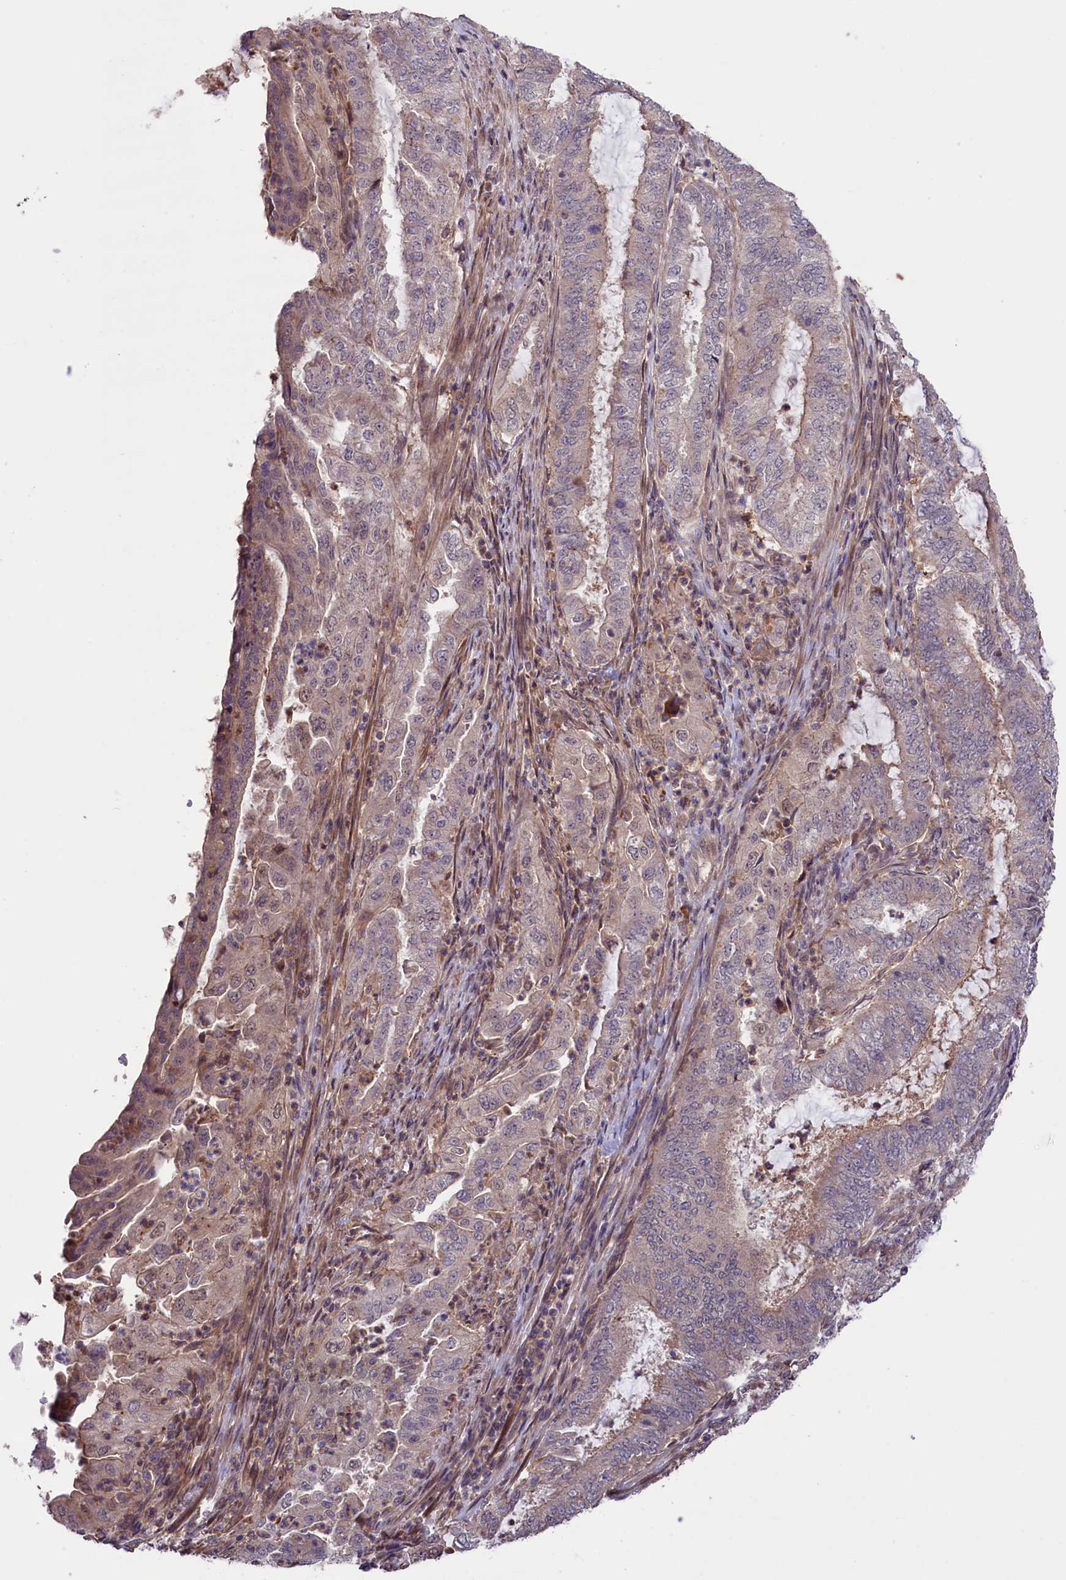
{"staining": {"intensity": "weak", "quantity": "25%-75%", "location": "cytoplasmic/membranous,nuclear"}, "tissue": "endometrial cancer", "cell_type": "Tumor cells", "image_type": "cancer", "snomed": [{"axis": "morphology", "description": "Adenocarcinoma, NOS"}, {"axis": "topography", "description": "Endometrium"}], "caption": "Protein staining exhibits weak cytoplasmic/membranous and nuclear positivity in approximately 25%-75% of tumor cells in endometrial cancer.", "gene": "RIC8A", "patient": {"sex": "female", "age": 51}}